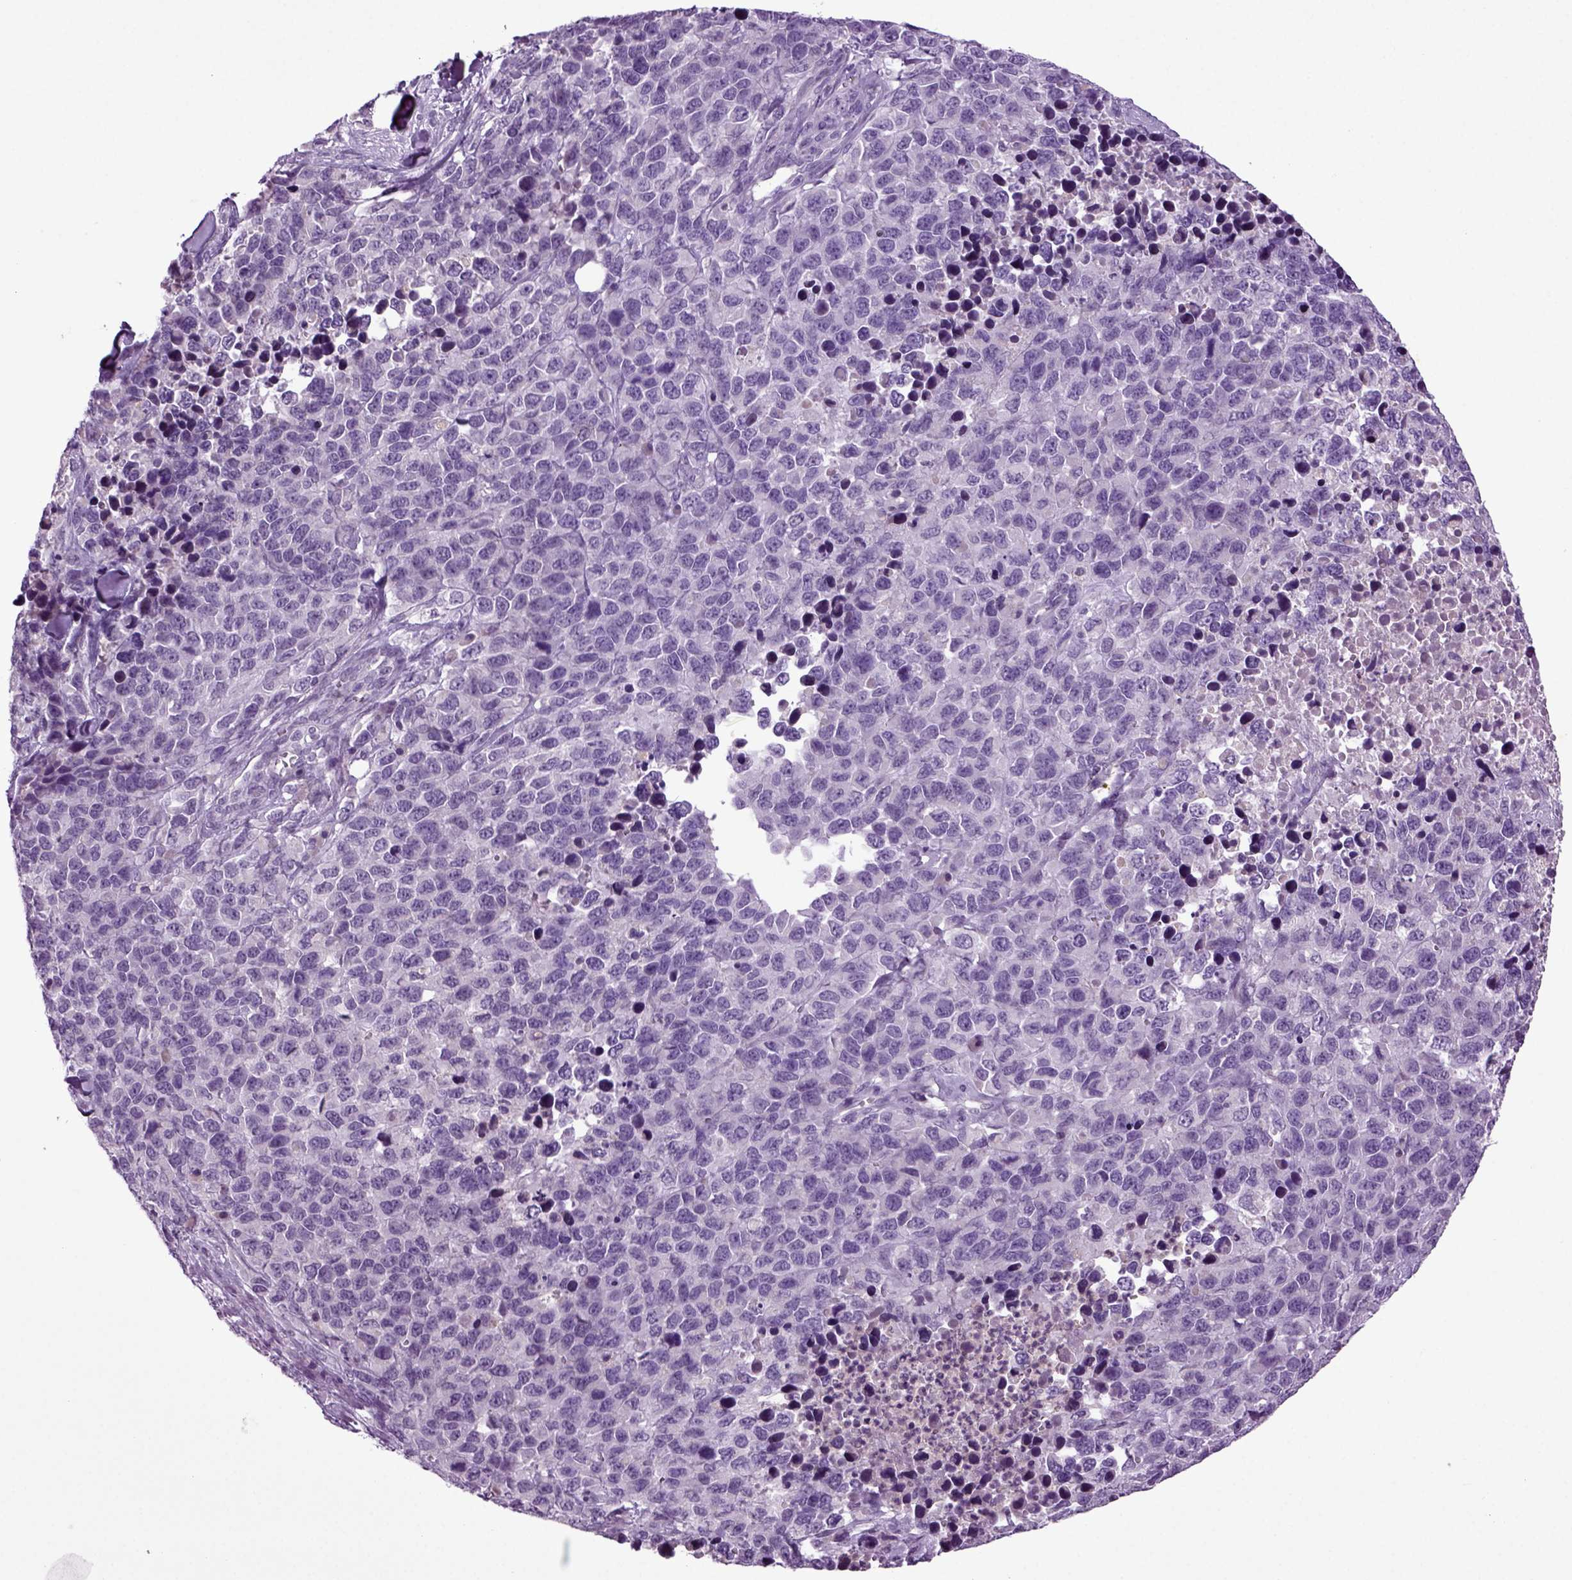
{"staining": {"intensity": "negative", "quantity": "none", "location": "none"}, "tissue": "melanoma", "cell_type": "Tumor cells", "image_type": "cancer", "snomed": [{"axis": "morphology", "description": "Malignant melanoma, Metastatic site"}, {"axis": "topography", "description": "Skin"}], "caption": "This is an IHC photomicrograph of human malignant melanoma (metastatic site). There is no positivity in tumor cells.", "gene": "FGF11", "patient": {"sex": "male", "age": 84}}